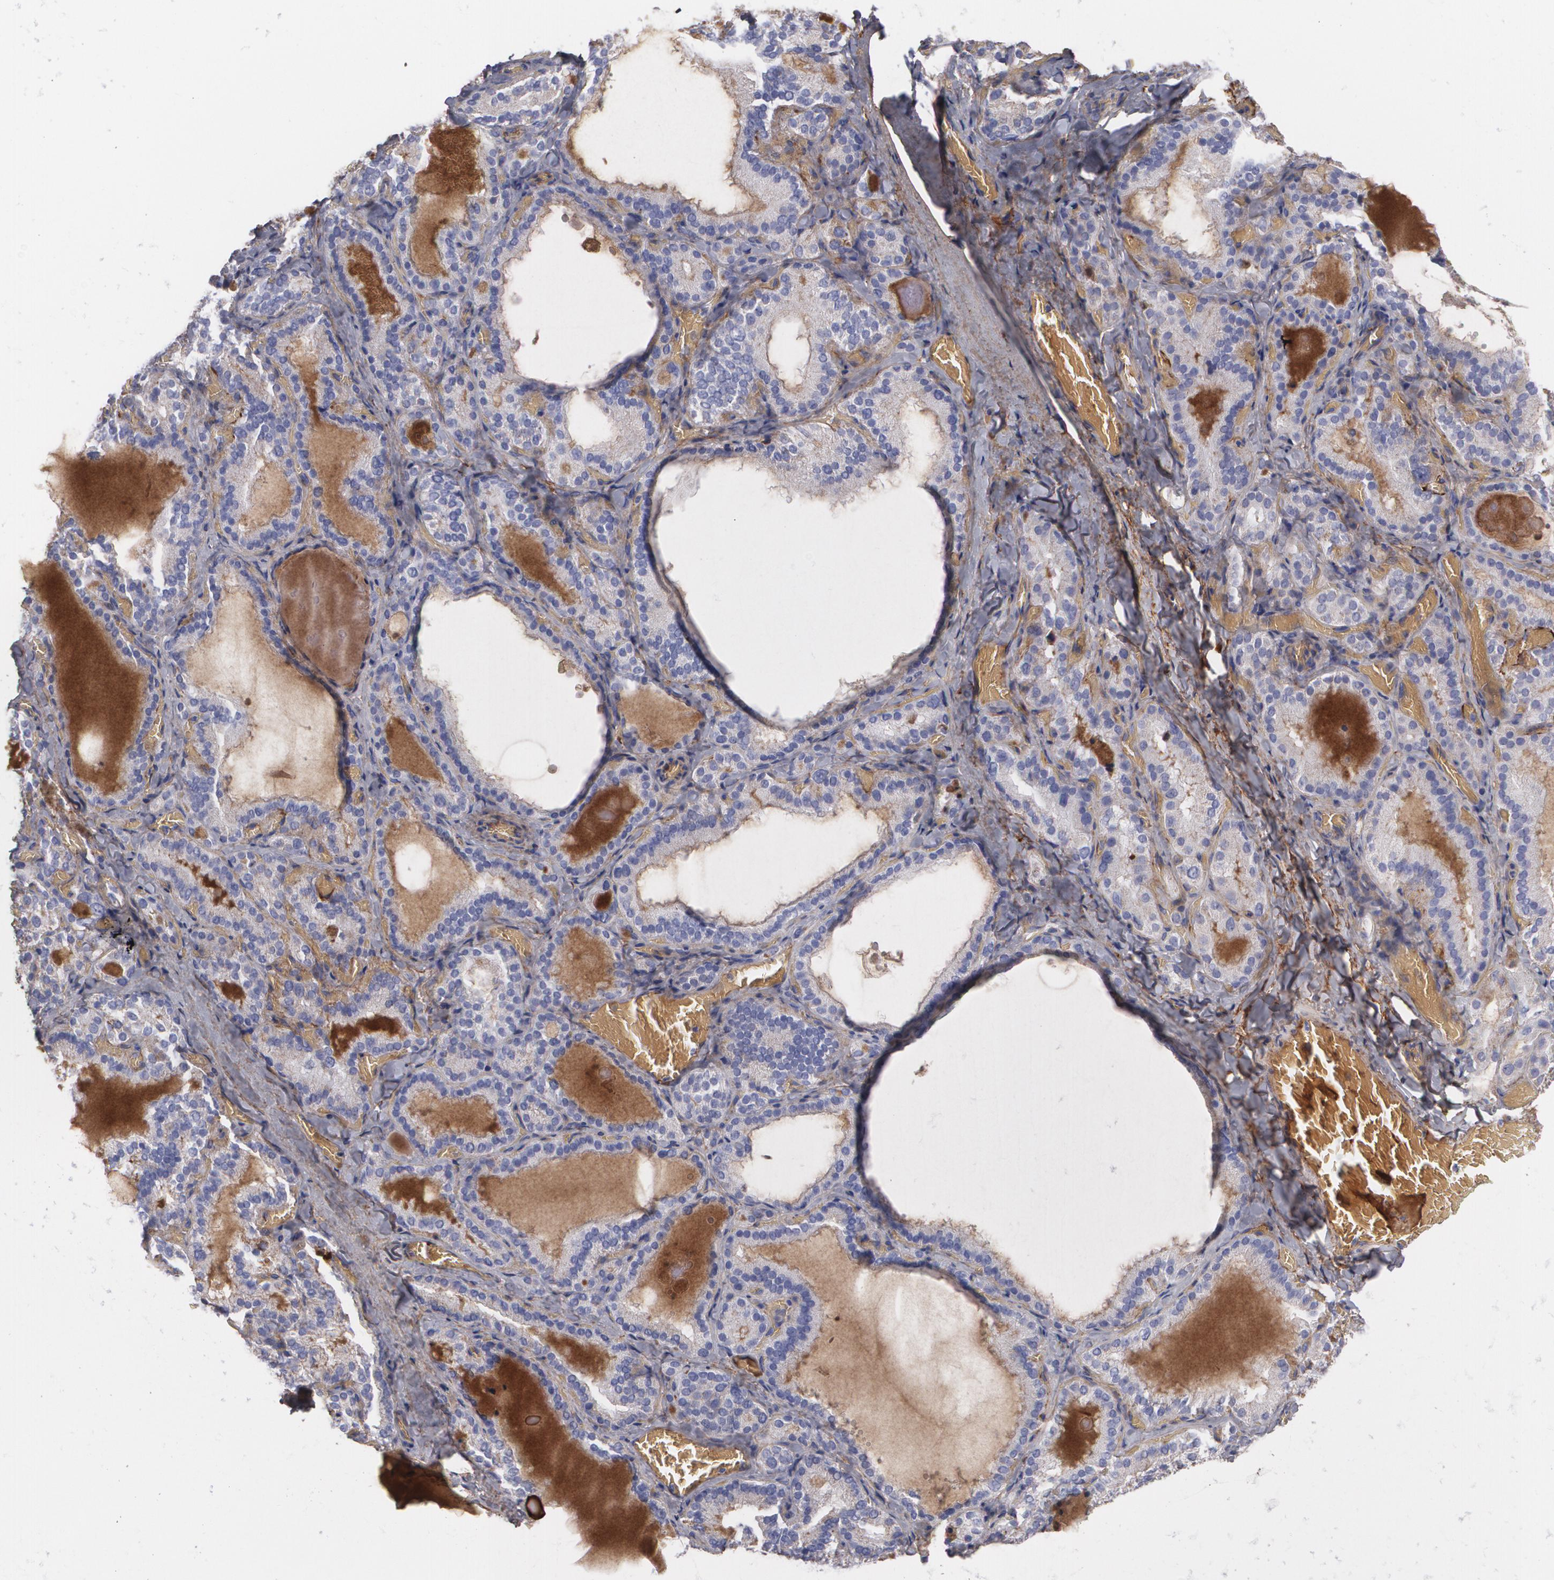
{"staining": {"intensity": "moderate", "quantity": "25%-75%", "location": "cytoplasmic/membranous"}, "tissue": "thyroid gland", "cell_type": "Glandular cells", "image_type": "normal", "snomed": [{"axis": "morphology", "description": "Normal tissue, NOS"}, {"axis": "topography", "description": "Thyroid gland"}], "caption": "Human thyroid gland stained for a protein (brown) displays moderate cytoplasmic/membranous positive expression in about 25%-75% of glandular cells.", "gene": "FBLN1", "patient": {"sex": "female", "age": 33}}